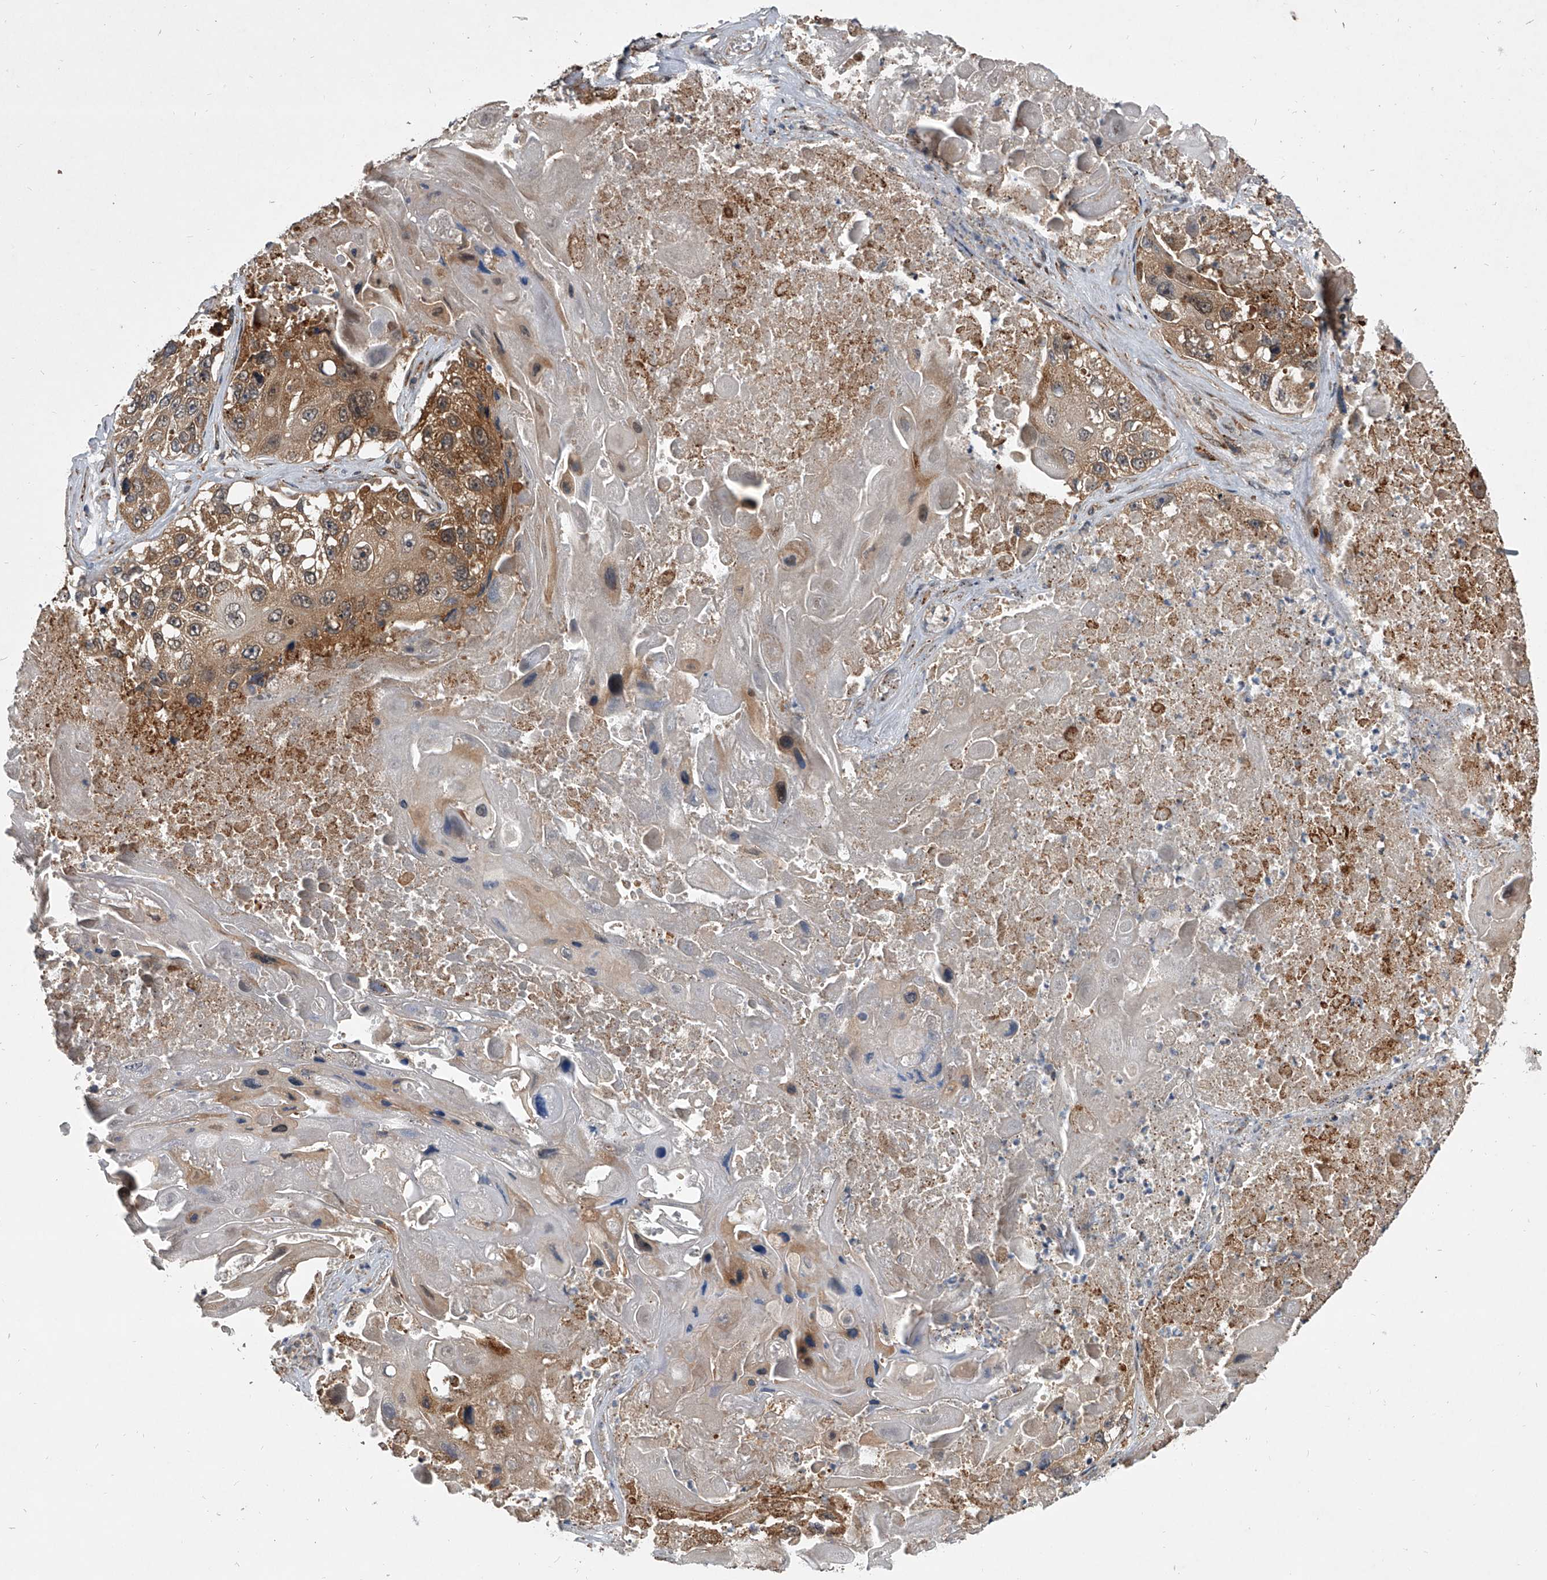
{"staining": {"intensity": "moderate", "quantity": ">75%", "location": "cytoplasmic/membranous"}, "tissue": "lung cancer", "cell_type": "Tumor cells", "image_type": "cancer", "snomed": [{"axis": "morphology", "description": "Squamous cell carcinoma, NOS"}, {"axis": "topography", "description": "Lung"}], "caption": "Protein expression analysis of human lung cancer (squamous cell carcinoma) reveals moderate cytoplasmic/membranous staining in about >75% of tumor cells.", "gene": "GEMIN8", "patient": {"sex": "male", "age": 61}}